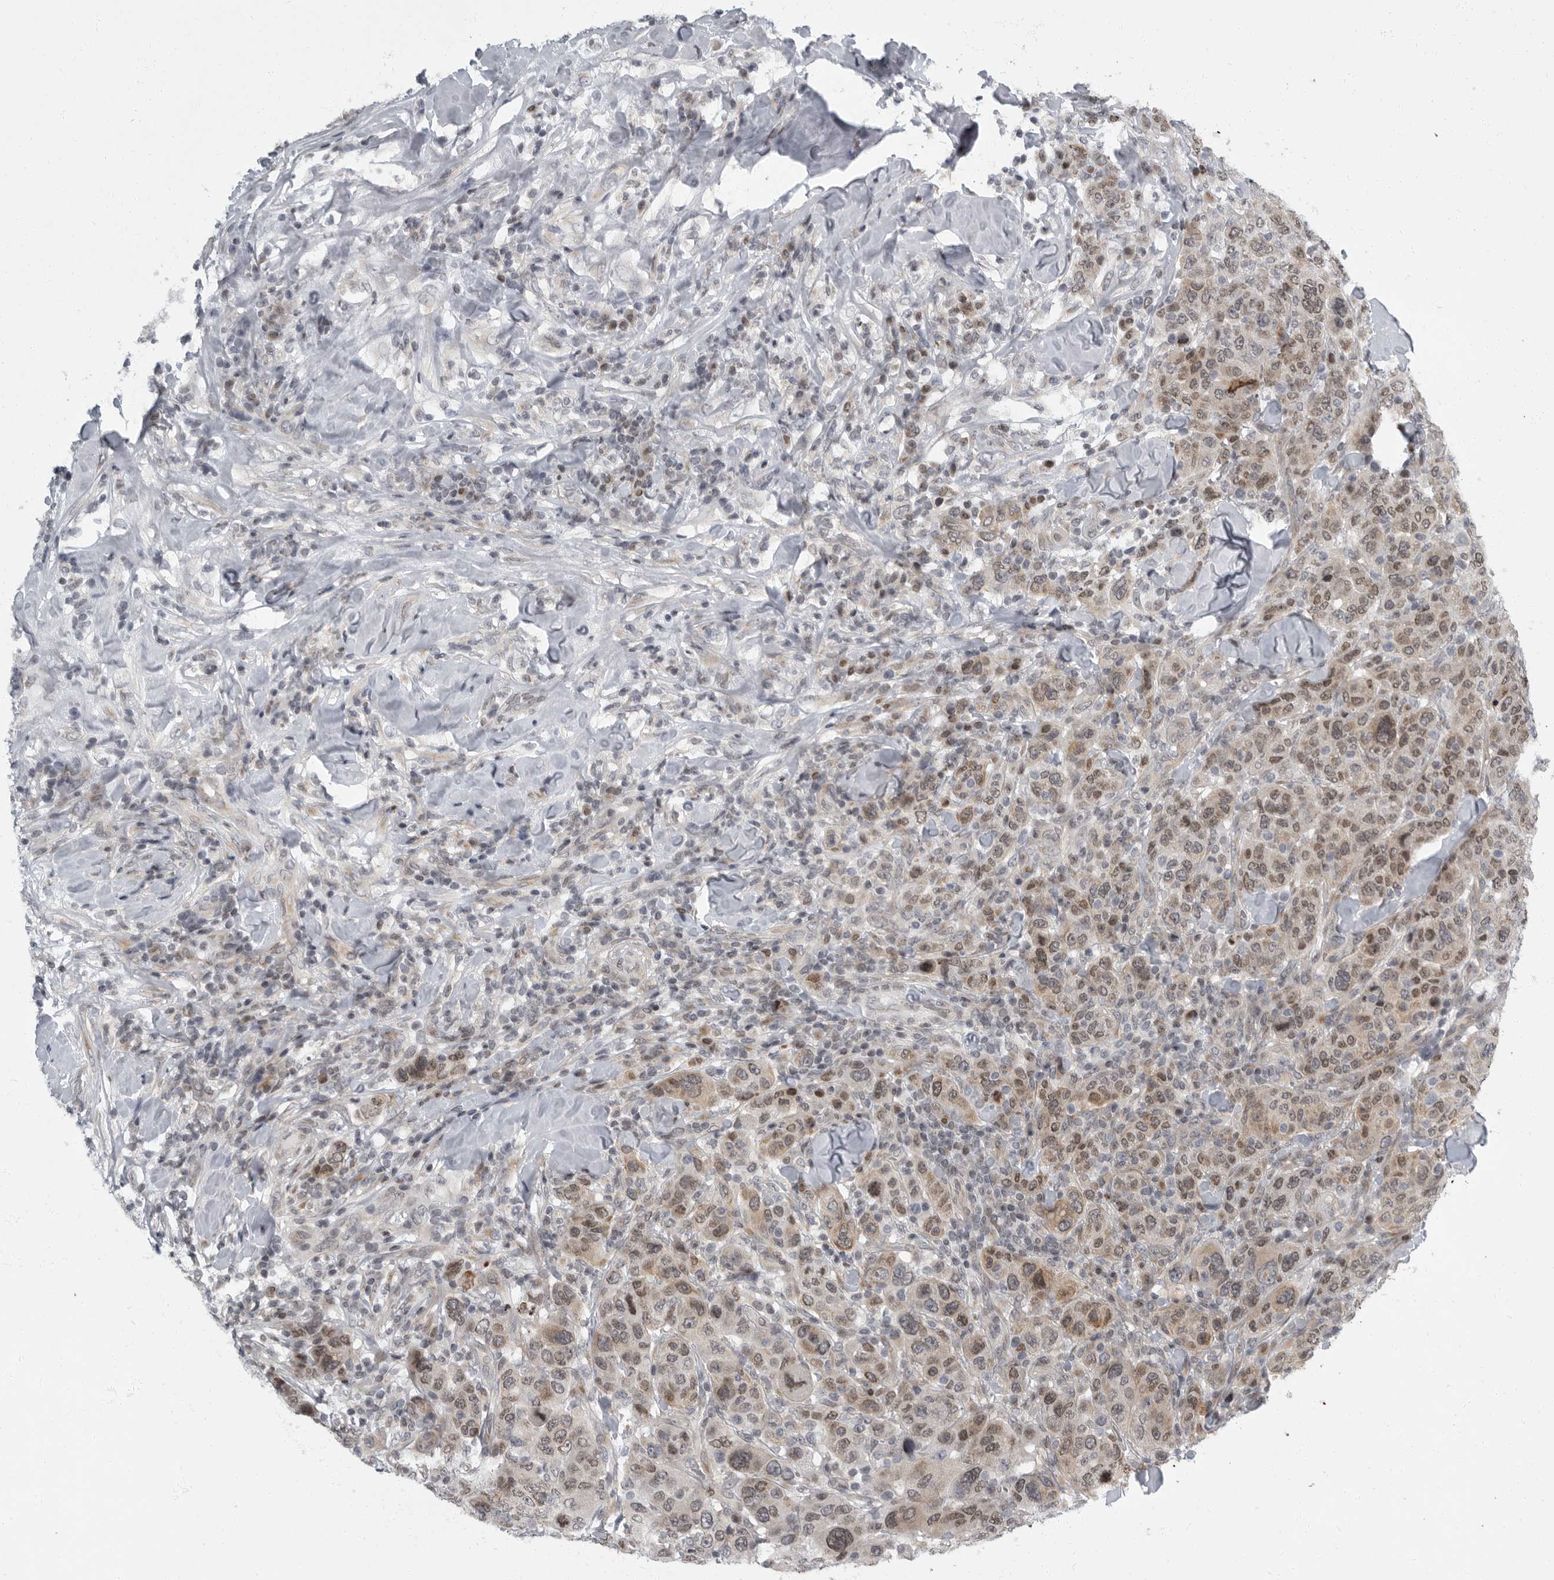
{"staining": {"intensity": "weak", "quantity": ">75%", "location": "cytoplasmic/membranous,nuclear"}, "tissue": "breast cancer", "cell_type": "Tumor cells", "image_type": "cancer", "snomed": [{"axis": "morphology", "description": "Duct carcinoma"}, {"axis": "topography", "description": "Breast"}], "caption": "Tumor cells demonstrate low levels of weak cytoplasmic/membranous and nuclear staining in about >75% of cells in human breast invasive ductal carcinoma.", "gene": "EVI5", "patient": {"sex": "female", "age": 37}}